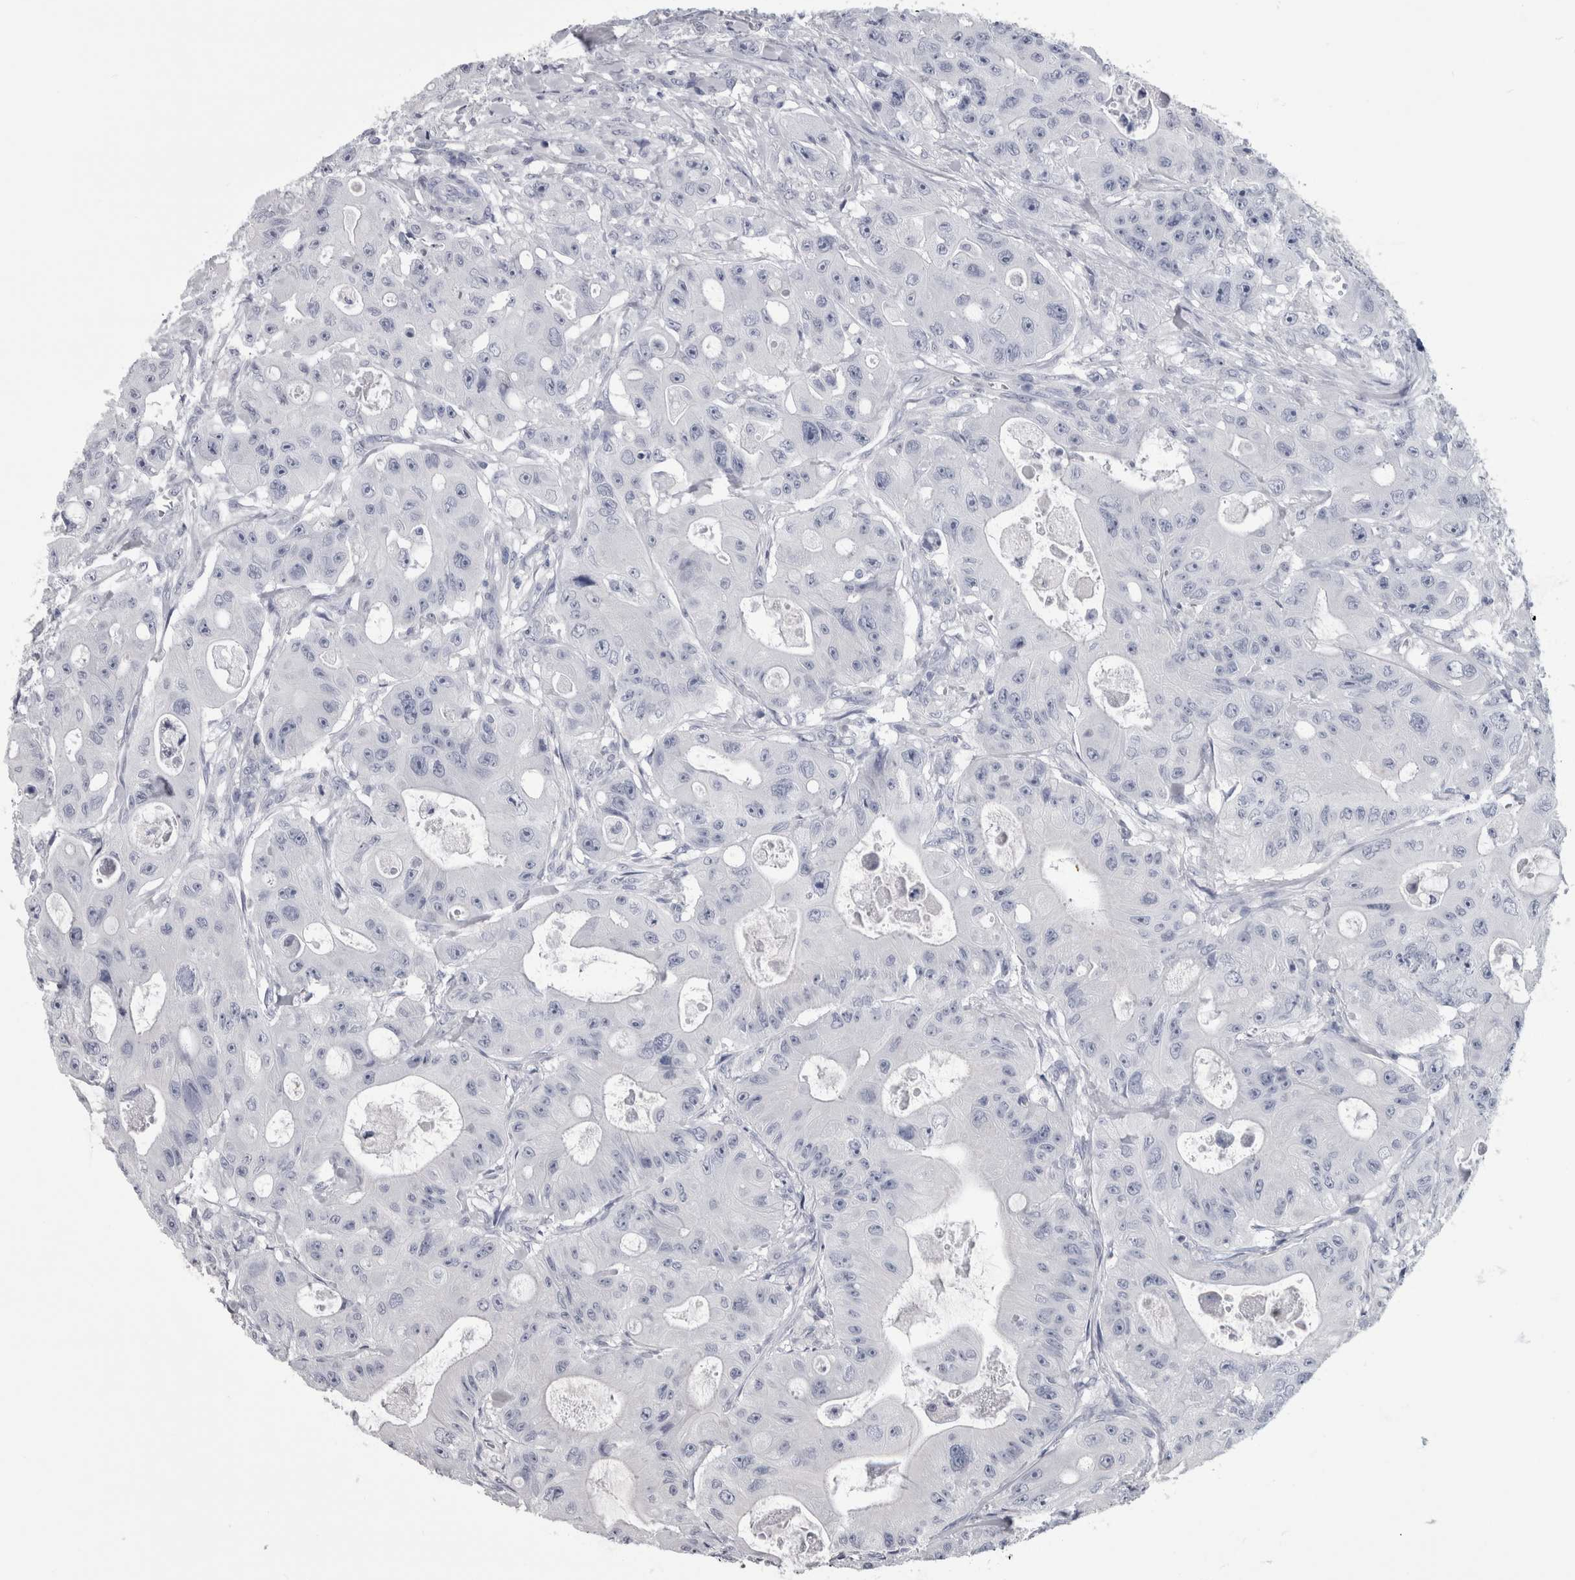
{"staining": {"intensity": "negative", "quantity": "none", "location": "none"}, "tissue": "colorectal cancer", "cell_type": "Tumor cells", "image_type": "cancer", "snomed": [{"axis": "morphology", "description": "Adenocarcinoma, NOS"}, {"axis": "topography", "description": "Colon"}], "caption": "Protein analysis of colorectal cancer exhibits no significant expression in tumor cells. Brightfield microscopy of immunohistochemistry stained with DAB (3,3'-diaminobenzidine) (brown) and hematoxylin (blue), captured at high magnification.", "gene": "AFMID", "patient": {"sex": "female", "age": 46}}